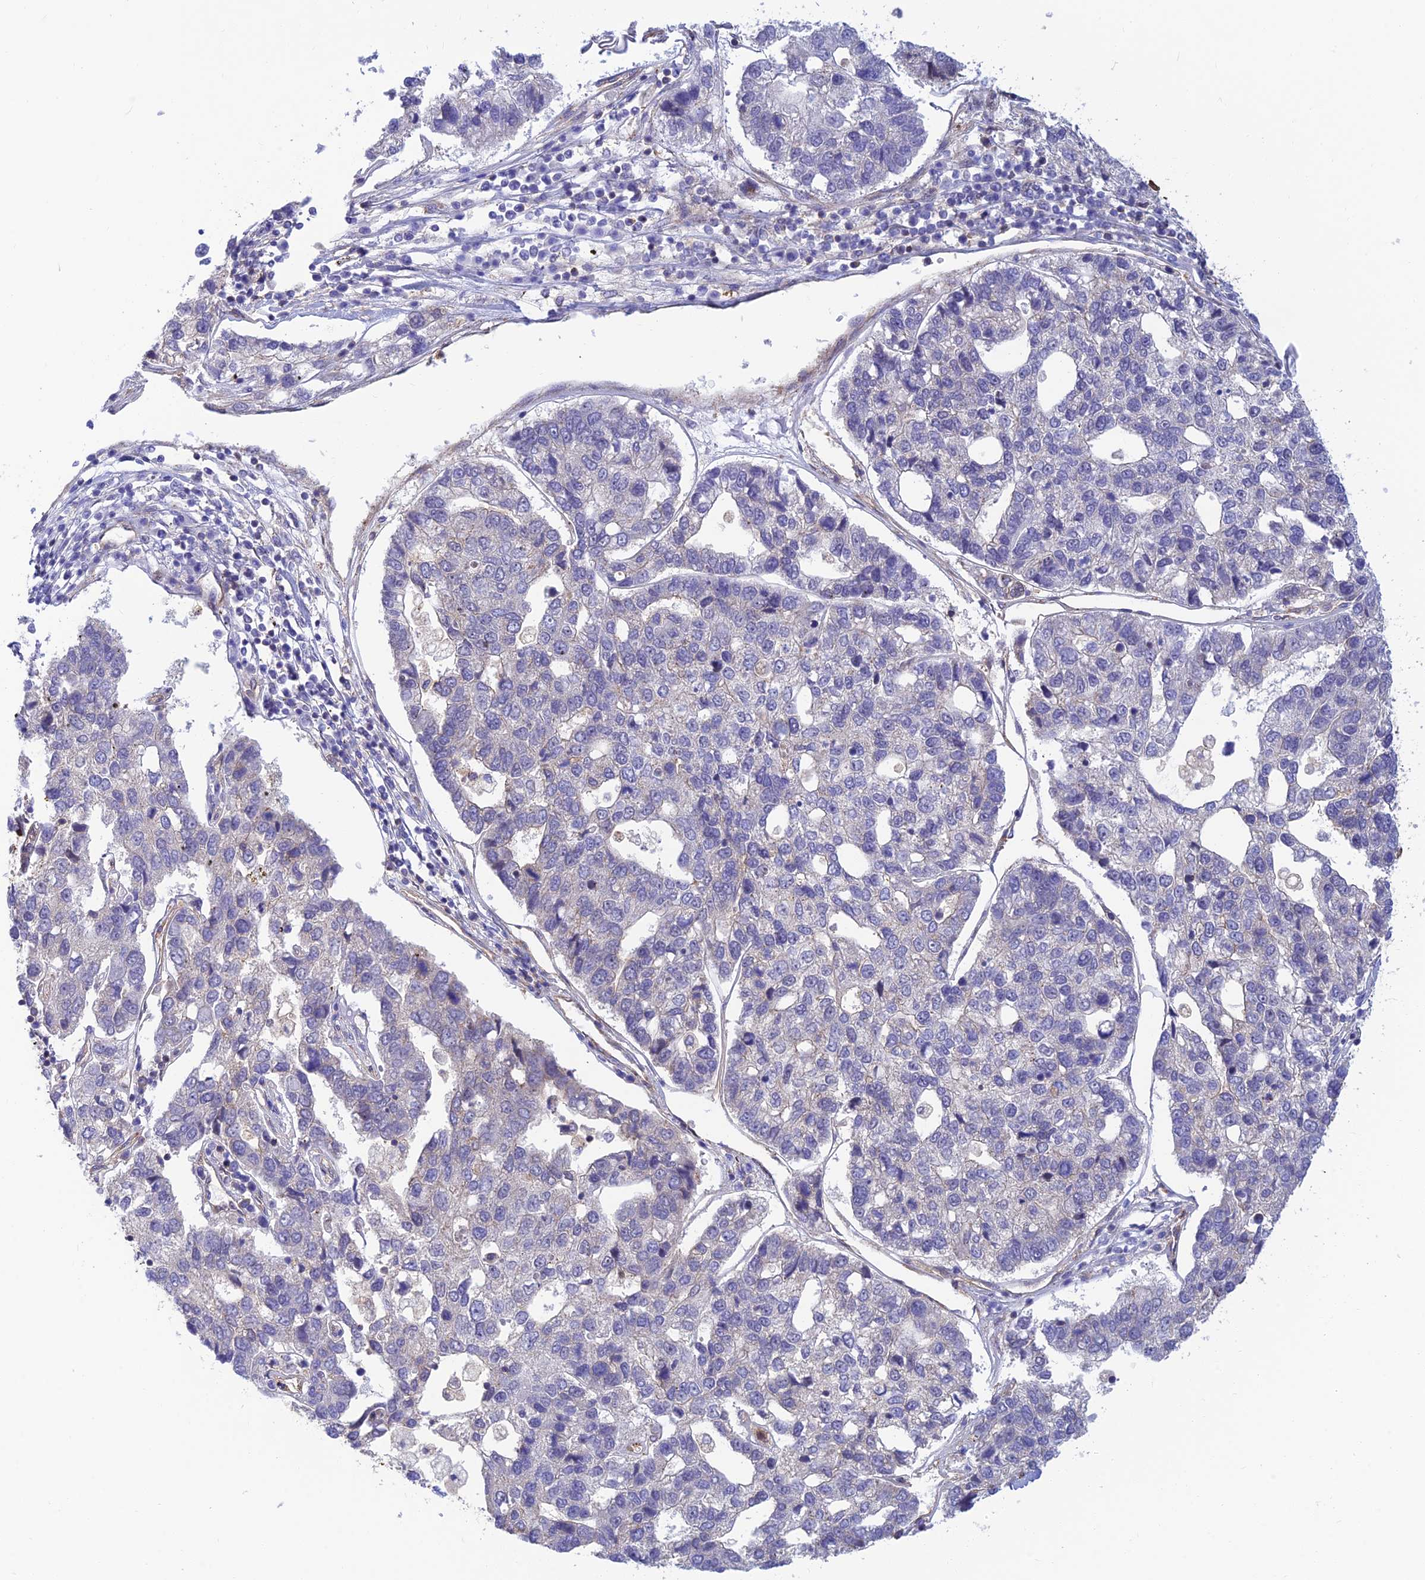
{"staining": {"intensity": "negative", "quantity": "none", "location": "none"}, "tissue": "pancreatic cancer", "cell_type": "Tumor cells", "image_type": "cancer", "snomed": [{"axis": "morphology", "description": "Adenocarcinoma, NOS"}, {"axis": "topography", "description": "Pancreas"}], "caption": "Adenocarcinoma (pancreatic) was stained to show a protein in brown. There is no significant expression in tumor cells.", "gene": "PPP1R12C", "patient": {"sex": "female", "age": 61}}